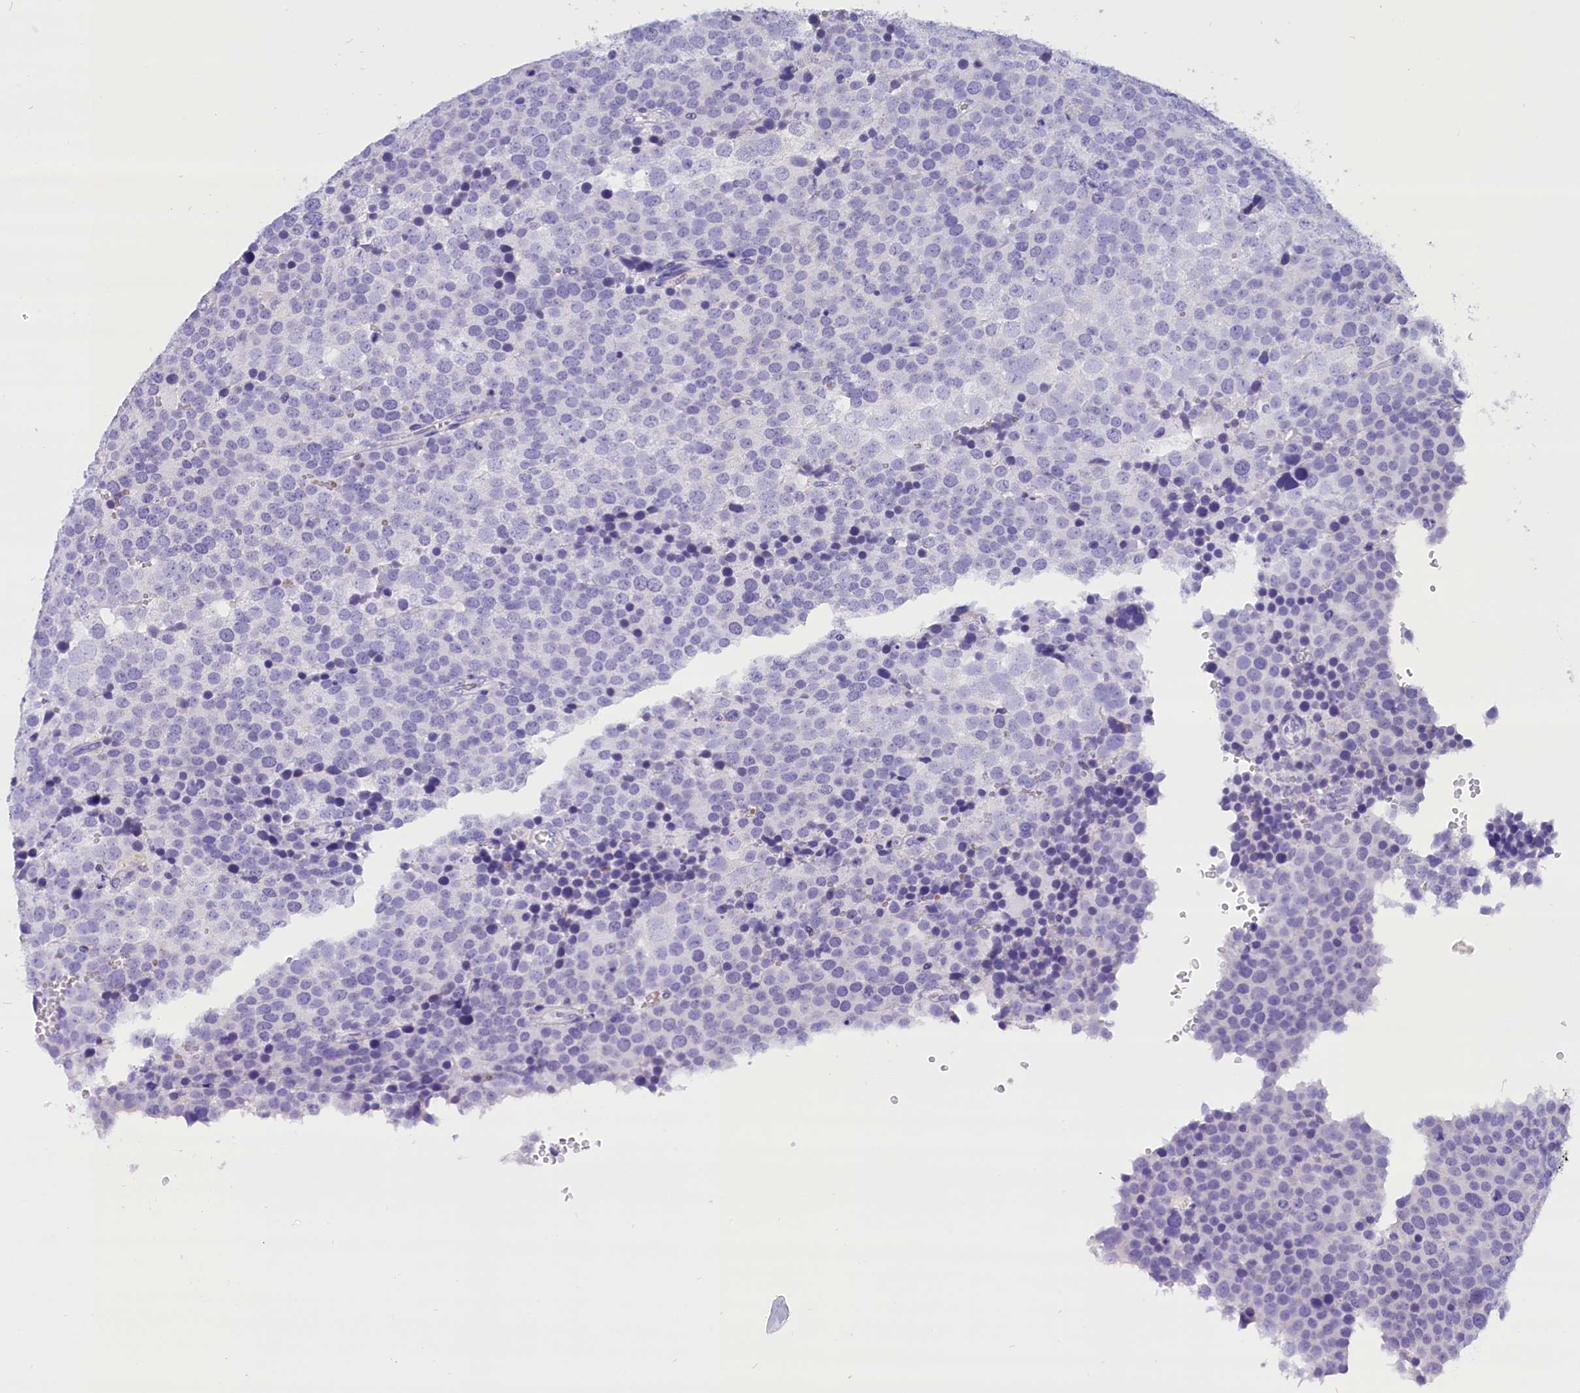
{"staining": {"intensity": "negative", "quantity": "none", "location": "none"}, "tissue": "testis cancer", "cell_type": "Tumor cells", "image_type": "cancer", "snomed": [{"axis": "morphology", "description": "Seminoma, NOS"}, {"axis": "topography", "description": "Testis"}], "caption": "DAB immunohistochemical staining of human testis cancer (seminoma) shows no significant expression in tumor cells.", "gene": "ABAT", "patient": {"sex": "male", "age": 71}}